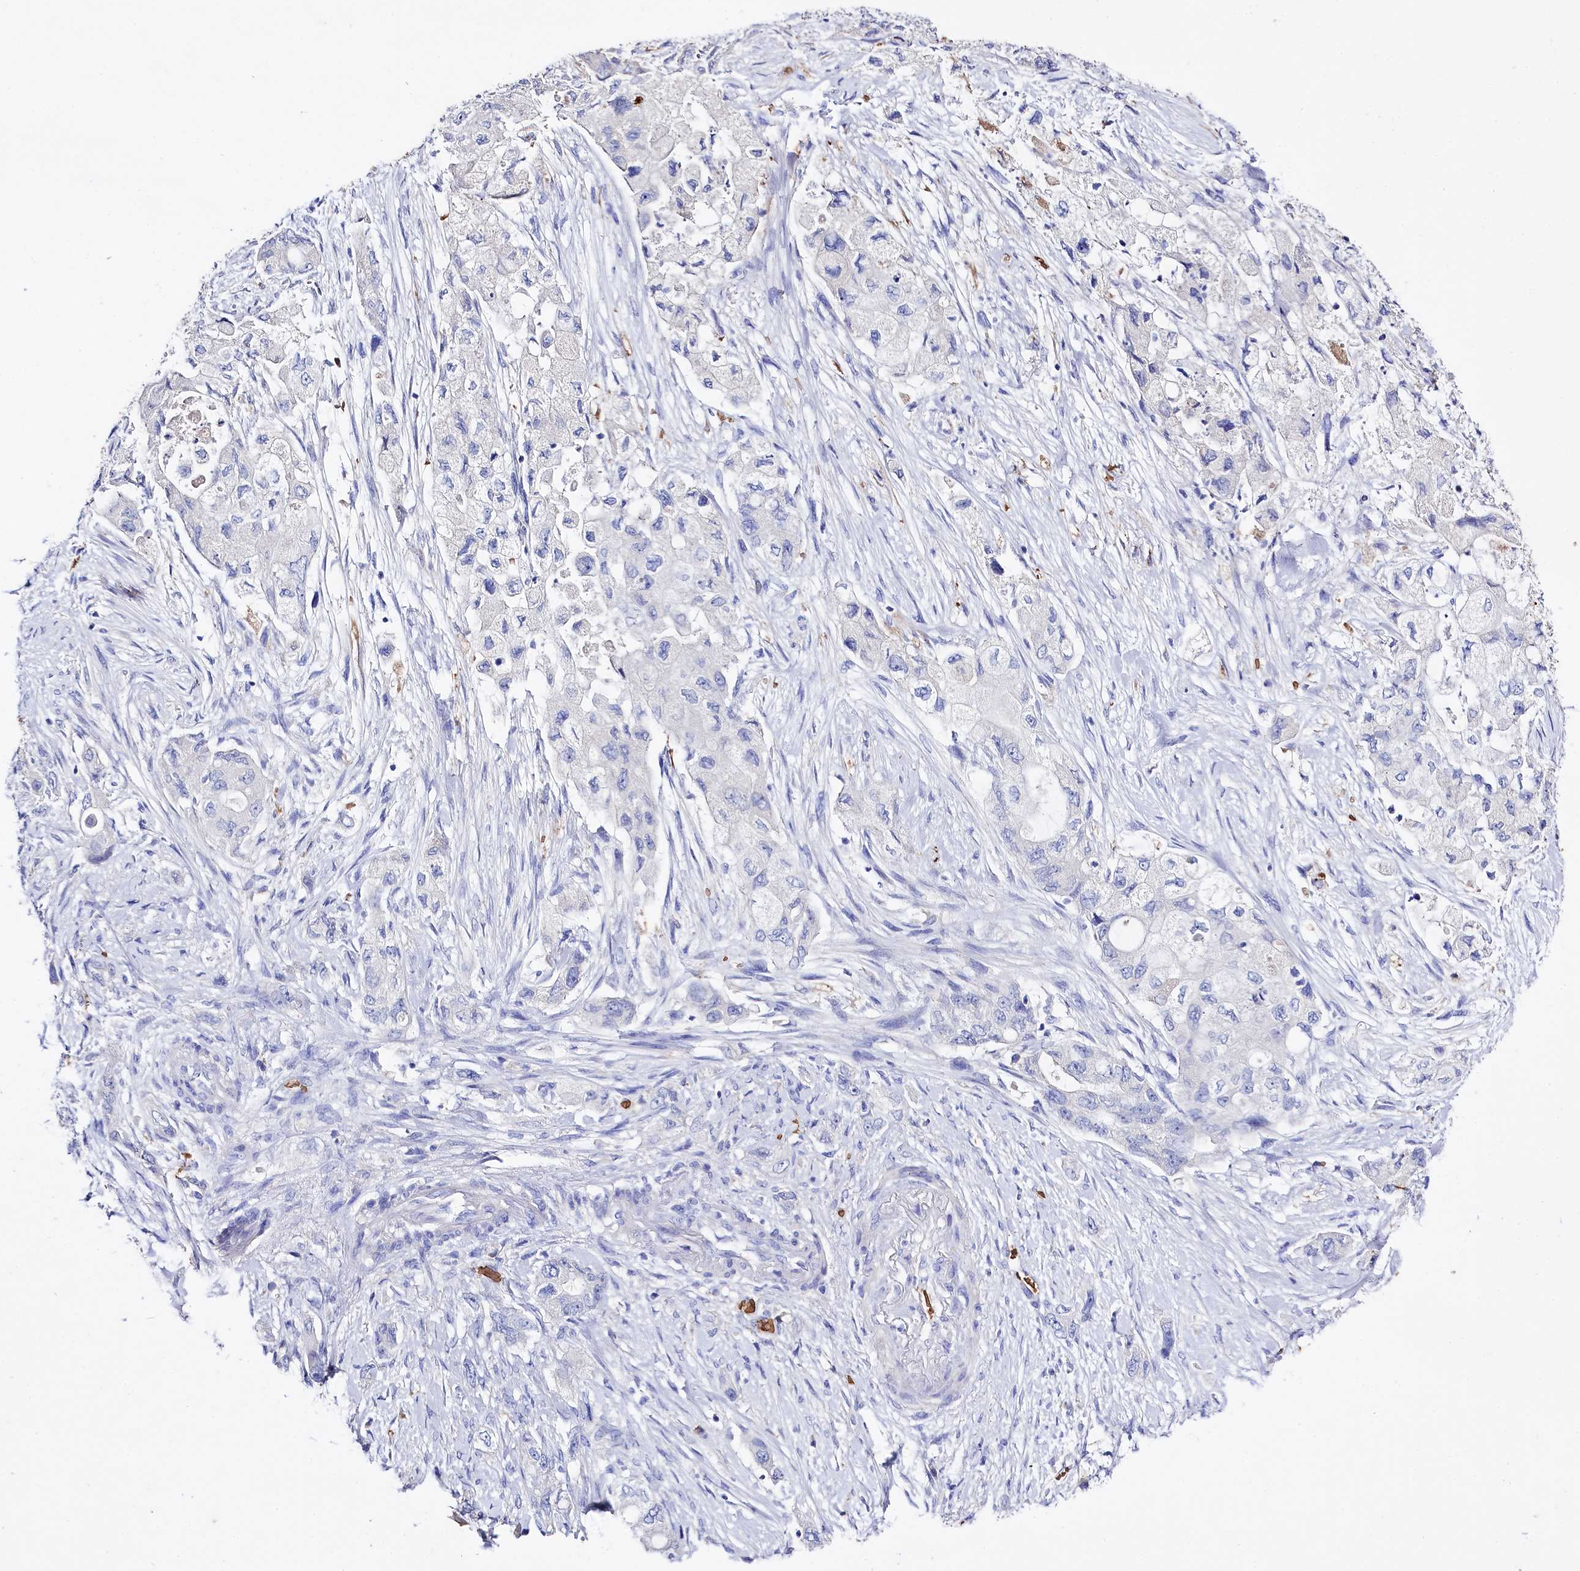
{"staining": {"intensity": "negative", "quantity": "none", "location": "none"}, "tissue": "pancreatic cancer", "cell_type": "Tumor cells", "image_type": "cancer", "snomed": [{"axis": "morphology", "description": "Adenocarcinoma, NOS"}, {"axis": "topography", "description": "Pancreas"}], "caption": "This photomicrograph is of pancreatic adenocarcinoma stained with IHC to label a protein in brown with the nuclei are counter-stained blue. There is no staining in tumor cells. (Stains: DAB (3,3'-diaminobenzidine) IHC with hematoxylin counter stain, Microscopy: brightfield microscopy at high magnification).", "gene": "RPUSD3", "patient": {"sex": "female", "age": 73}}